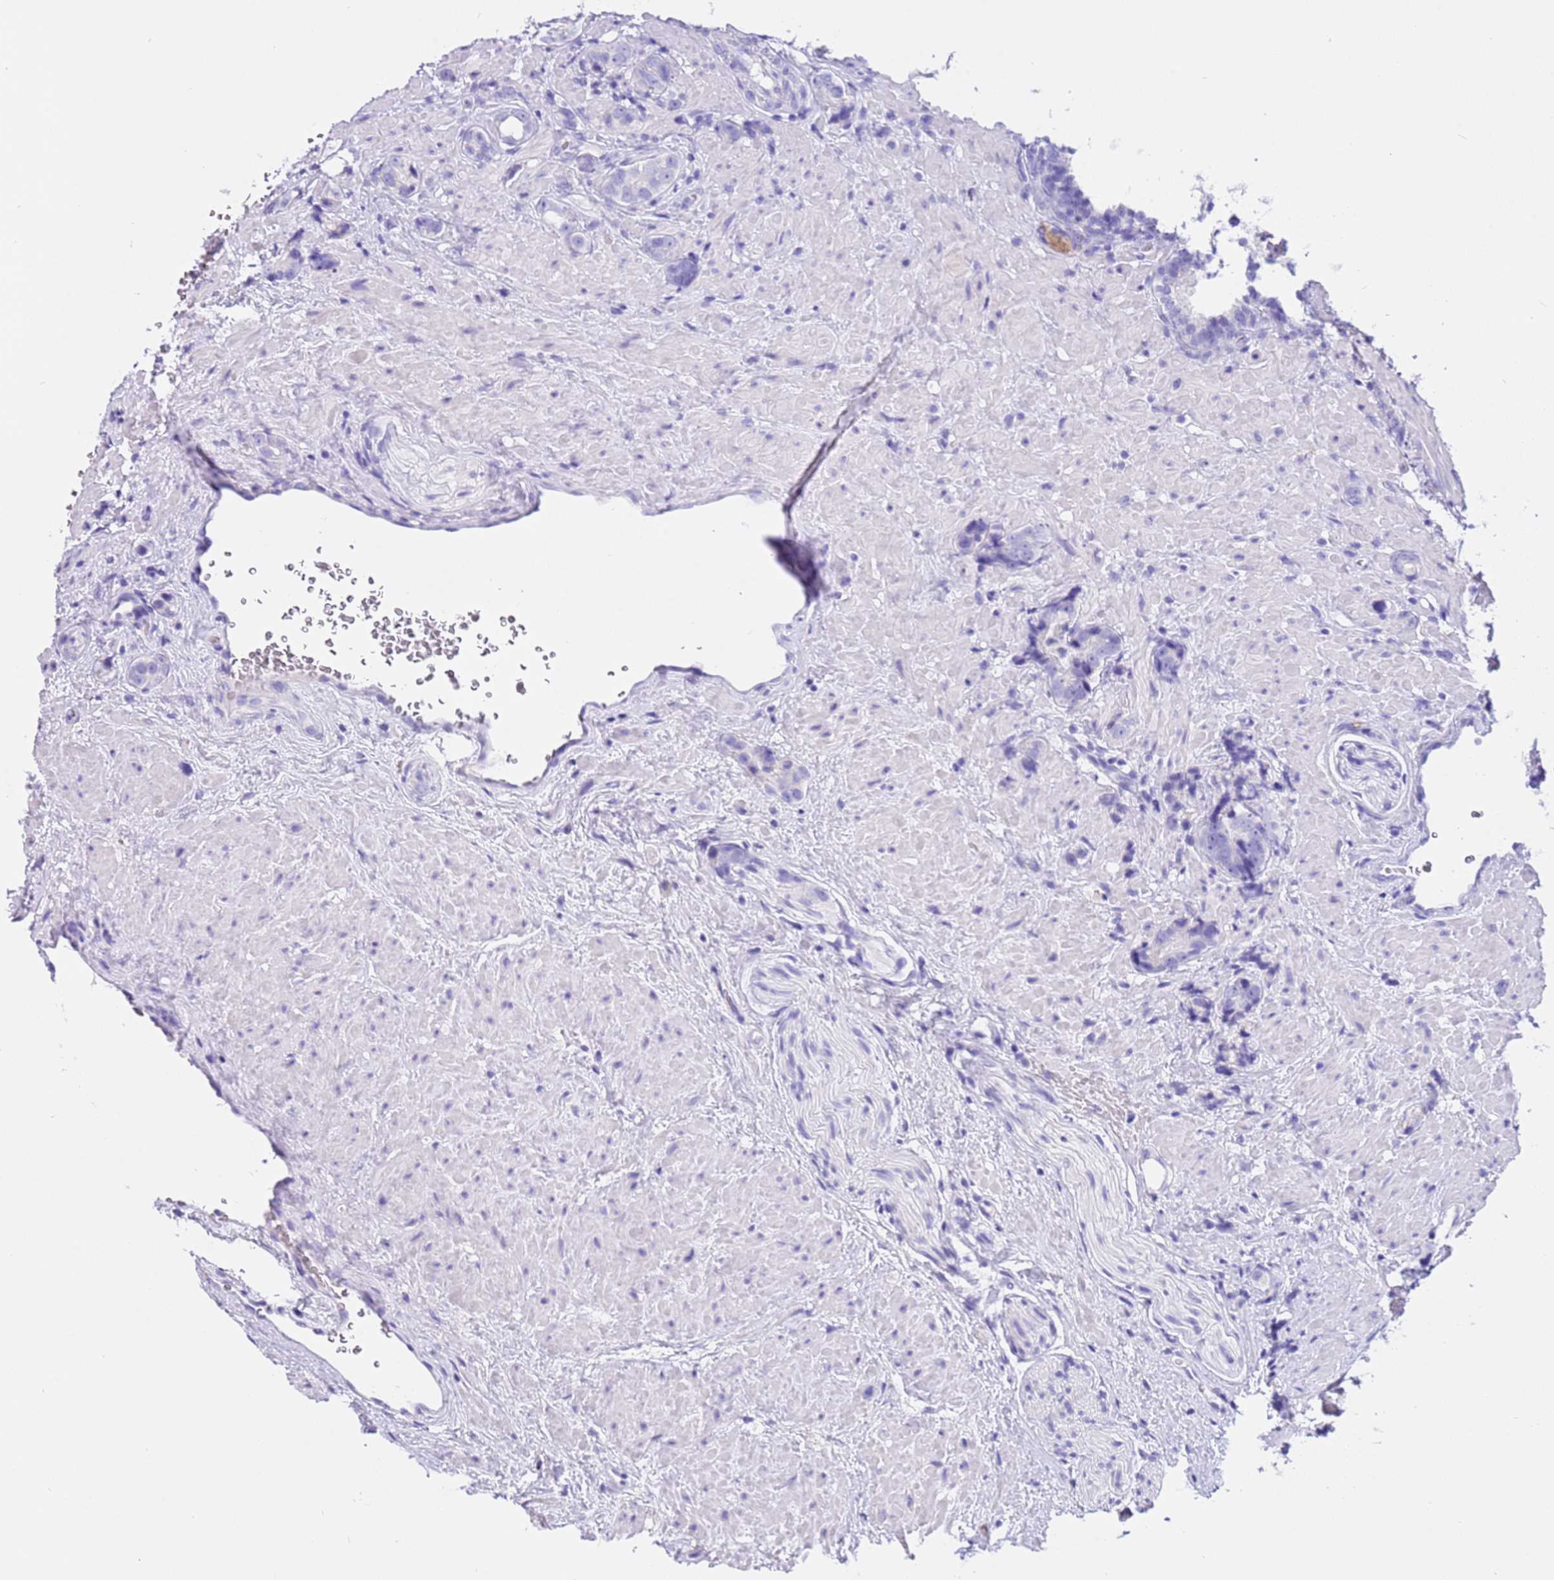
{"staining": {"intensity": "negative", "quantity": "none", "location": "none"}, "tissue": "prostate cancer", "cell_type": "Tumor cells", "image_type": "cancer", "snomed": [{"axis": "morphology", "description": "Adenocarcinoma, High grade"}, {"axis": "topography", "description": "Prostate"}], "caption": "Protein analysis of high-grade adenocarcinoma (prostate) displays no significant positivity in tumor cells.", "gene": "CPB1", "patient": {"sex": "male", "age": 63}}